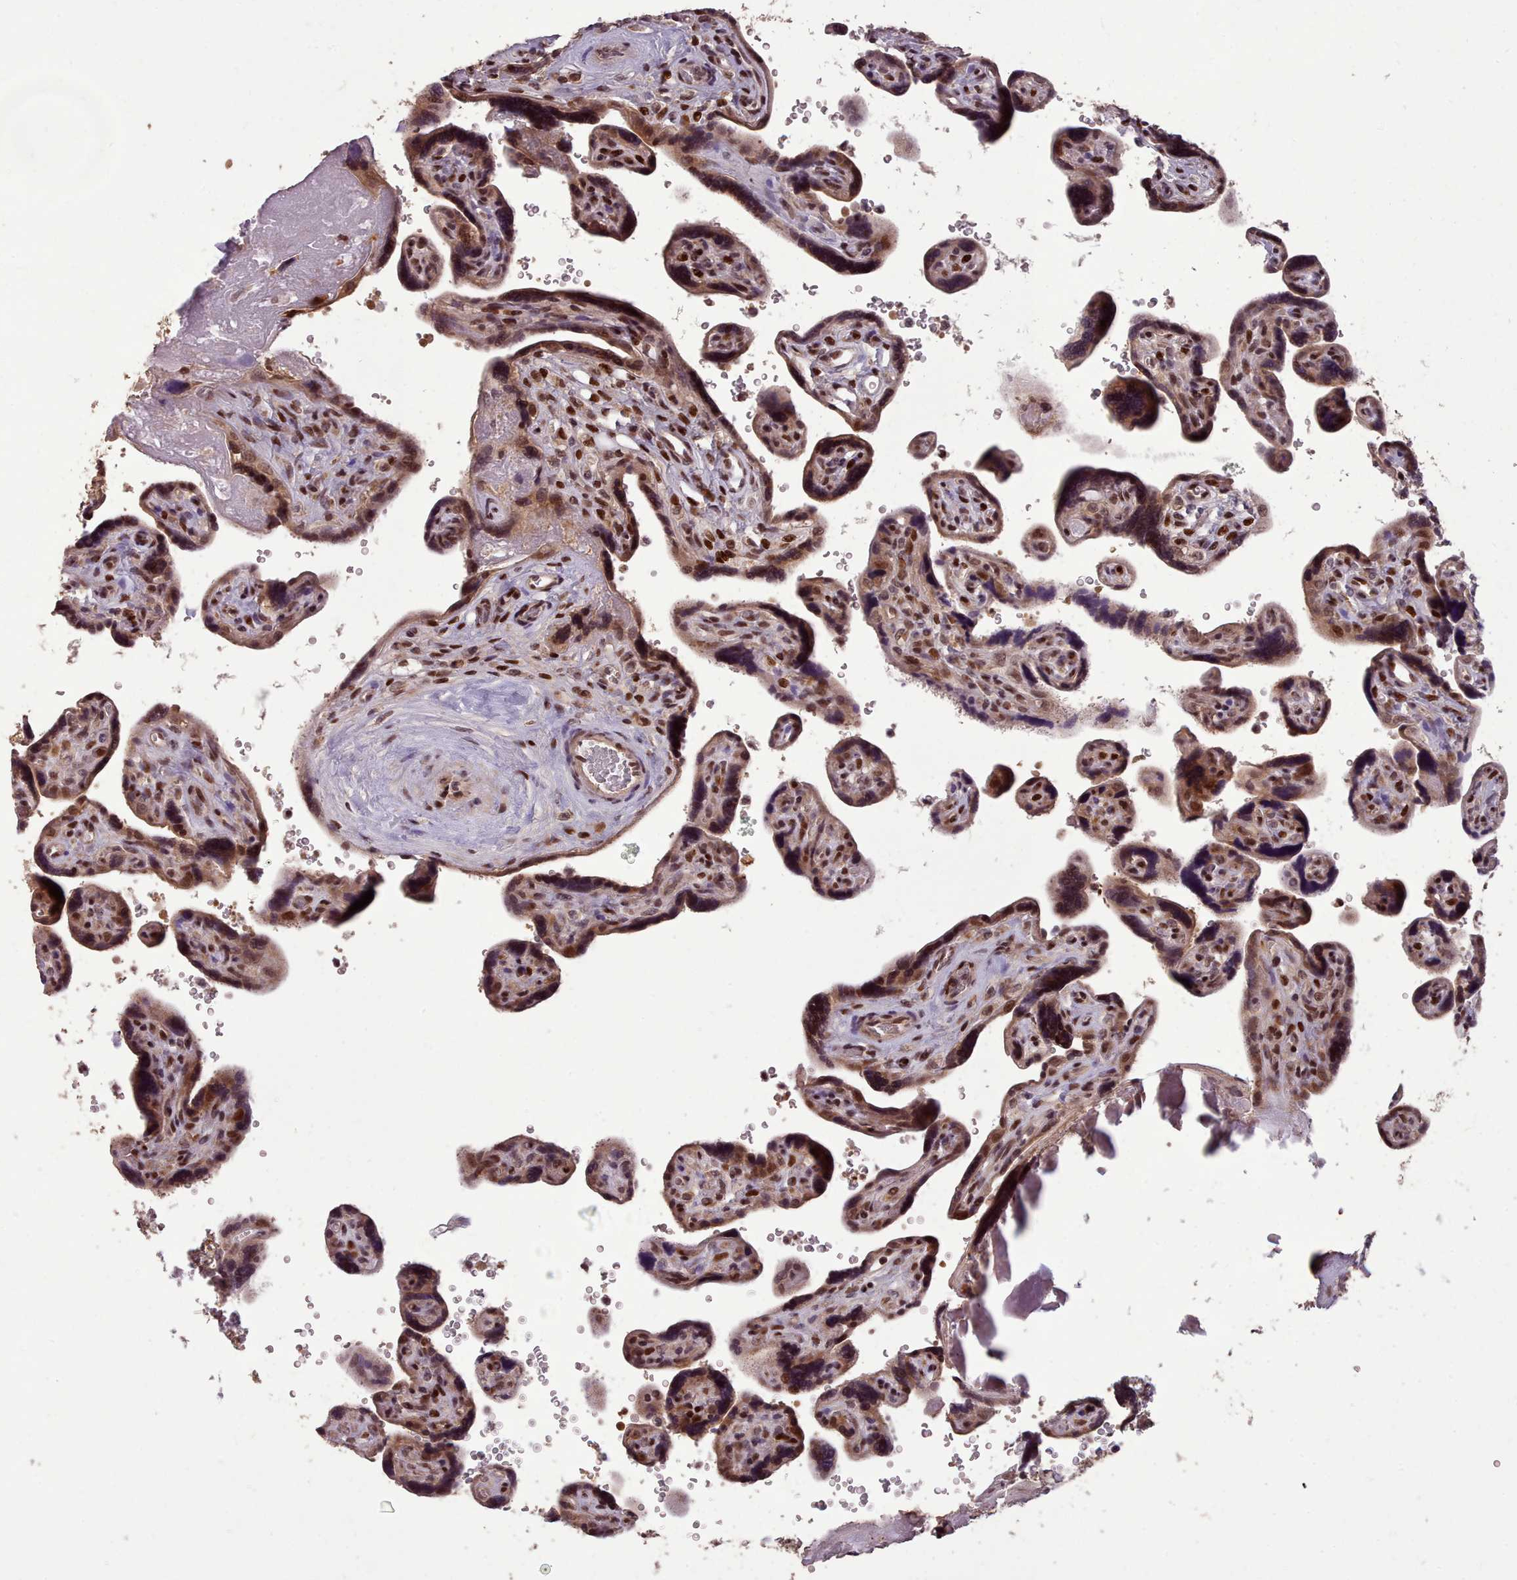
{"staining": {"intensity": "moderate", "quantity": ">75%", "location": "nuclear"}, "tissue": "placenta", "cell_type": "Decidual cells", "image_type": "normal", "snomed": [{"axis": "morphology", "description": "Normal tissue, NOS"}, {"axis": "topography", "description": "Placenta"}], "caption": "Protein expression analysis of normal human placenta reveals moderate nuclear expression in approximately >75% of decidual cells.", "gene": "ENSA", "patient": {"sex": "female", "age": 39}}